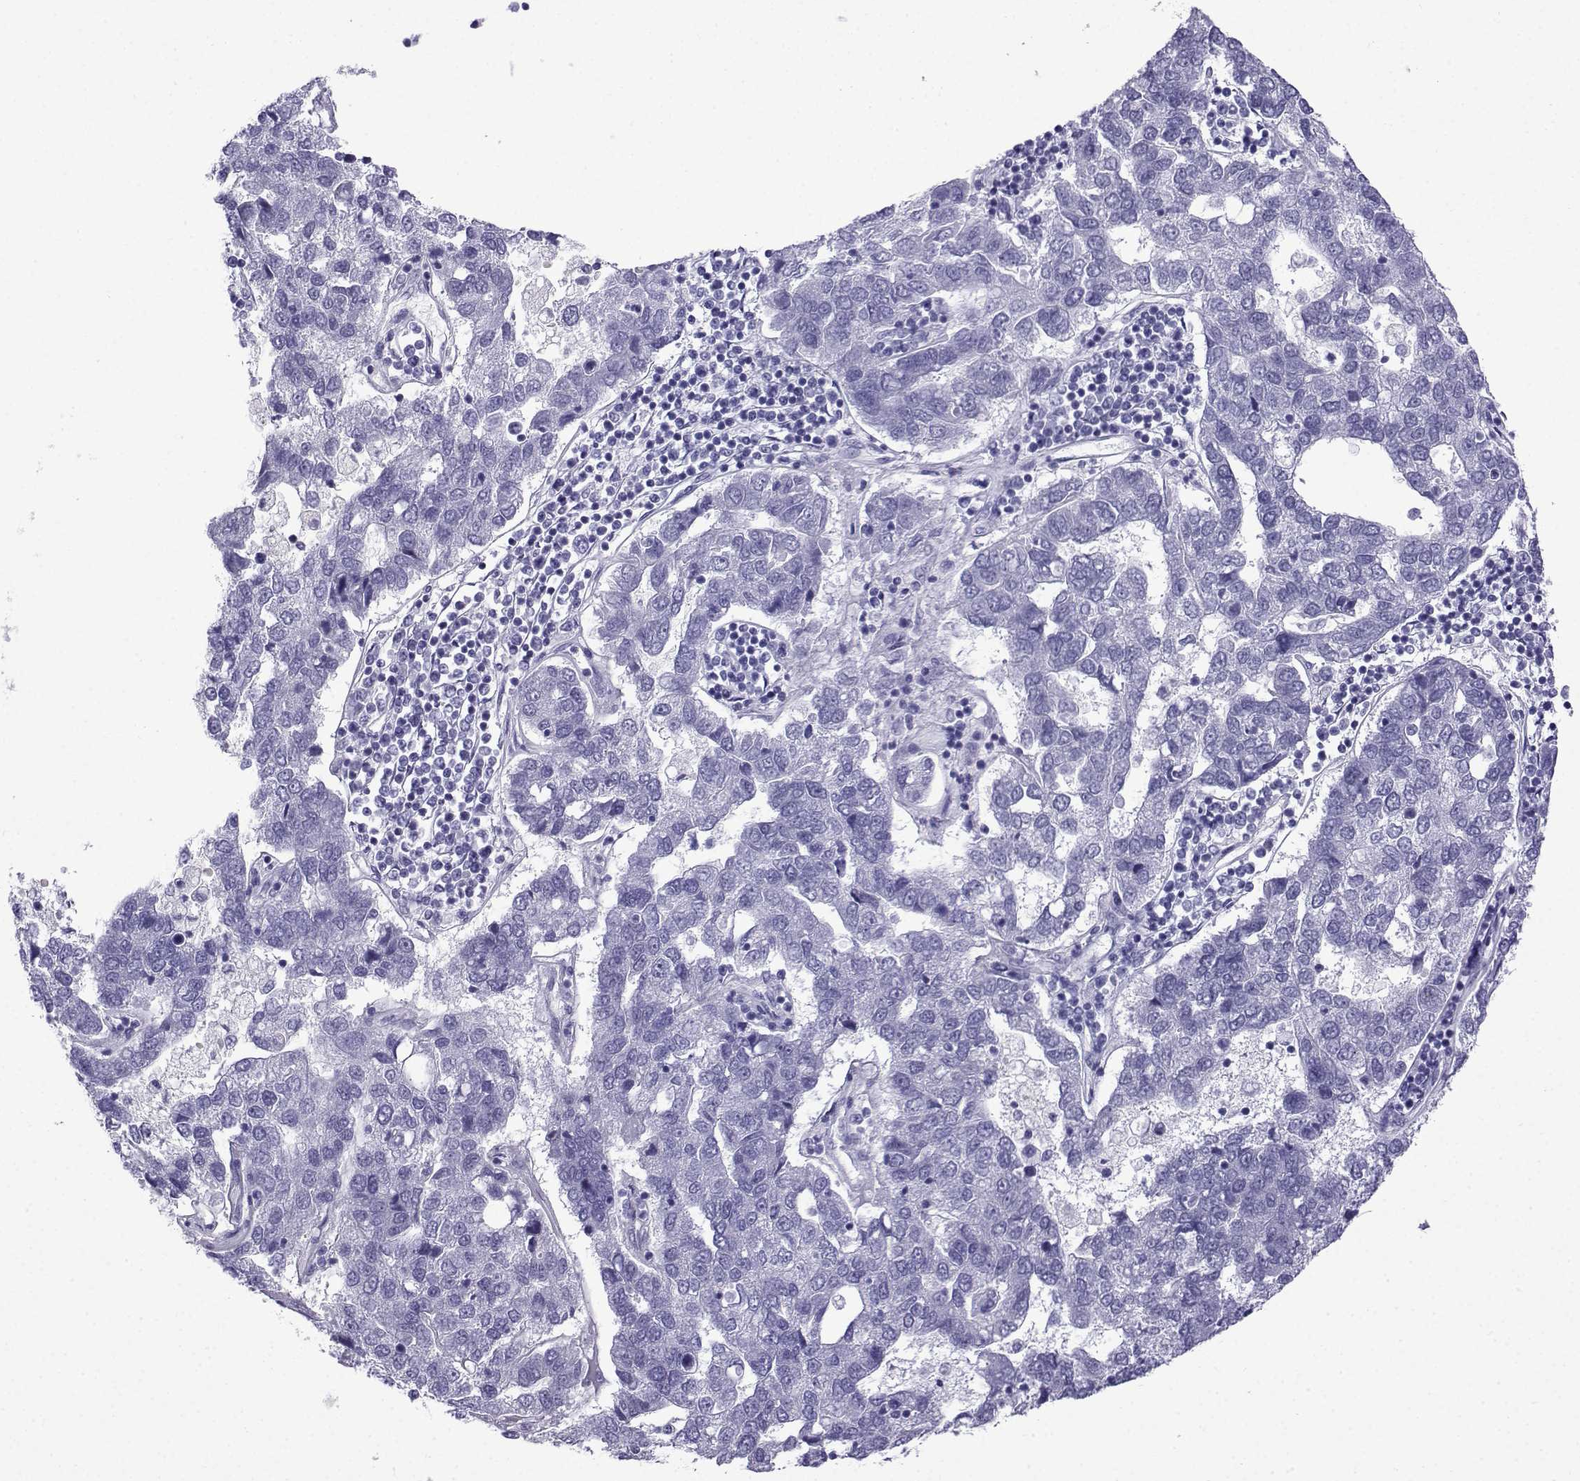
{"staining": {"intensity": "negative", "quantity": "none", "location": "none"}, "tissue": "pancreatic cancer", "cell_type": "Tumor cells", "image_type": "cancer", "snomed": [{"axis": "morphology", "description": "Adenocarcinoma, NOS"}, {"axis": "topography", "description": "Pancreas"}], "caption": "An image of pancreatic cancer stained for a protein displays no brown staining in tumor cells.", "gene": "KCNF1", "patient": {"sex": "female", "age": 61}}